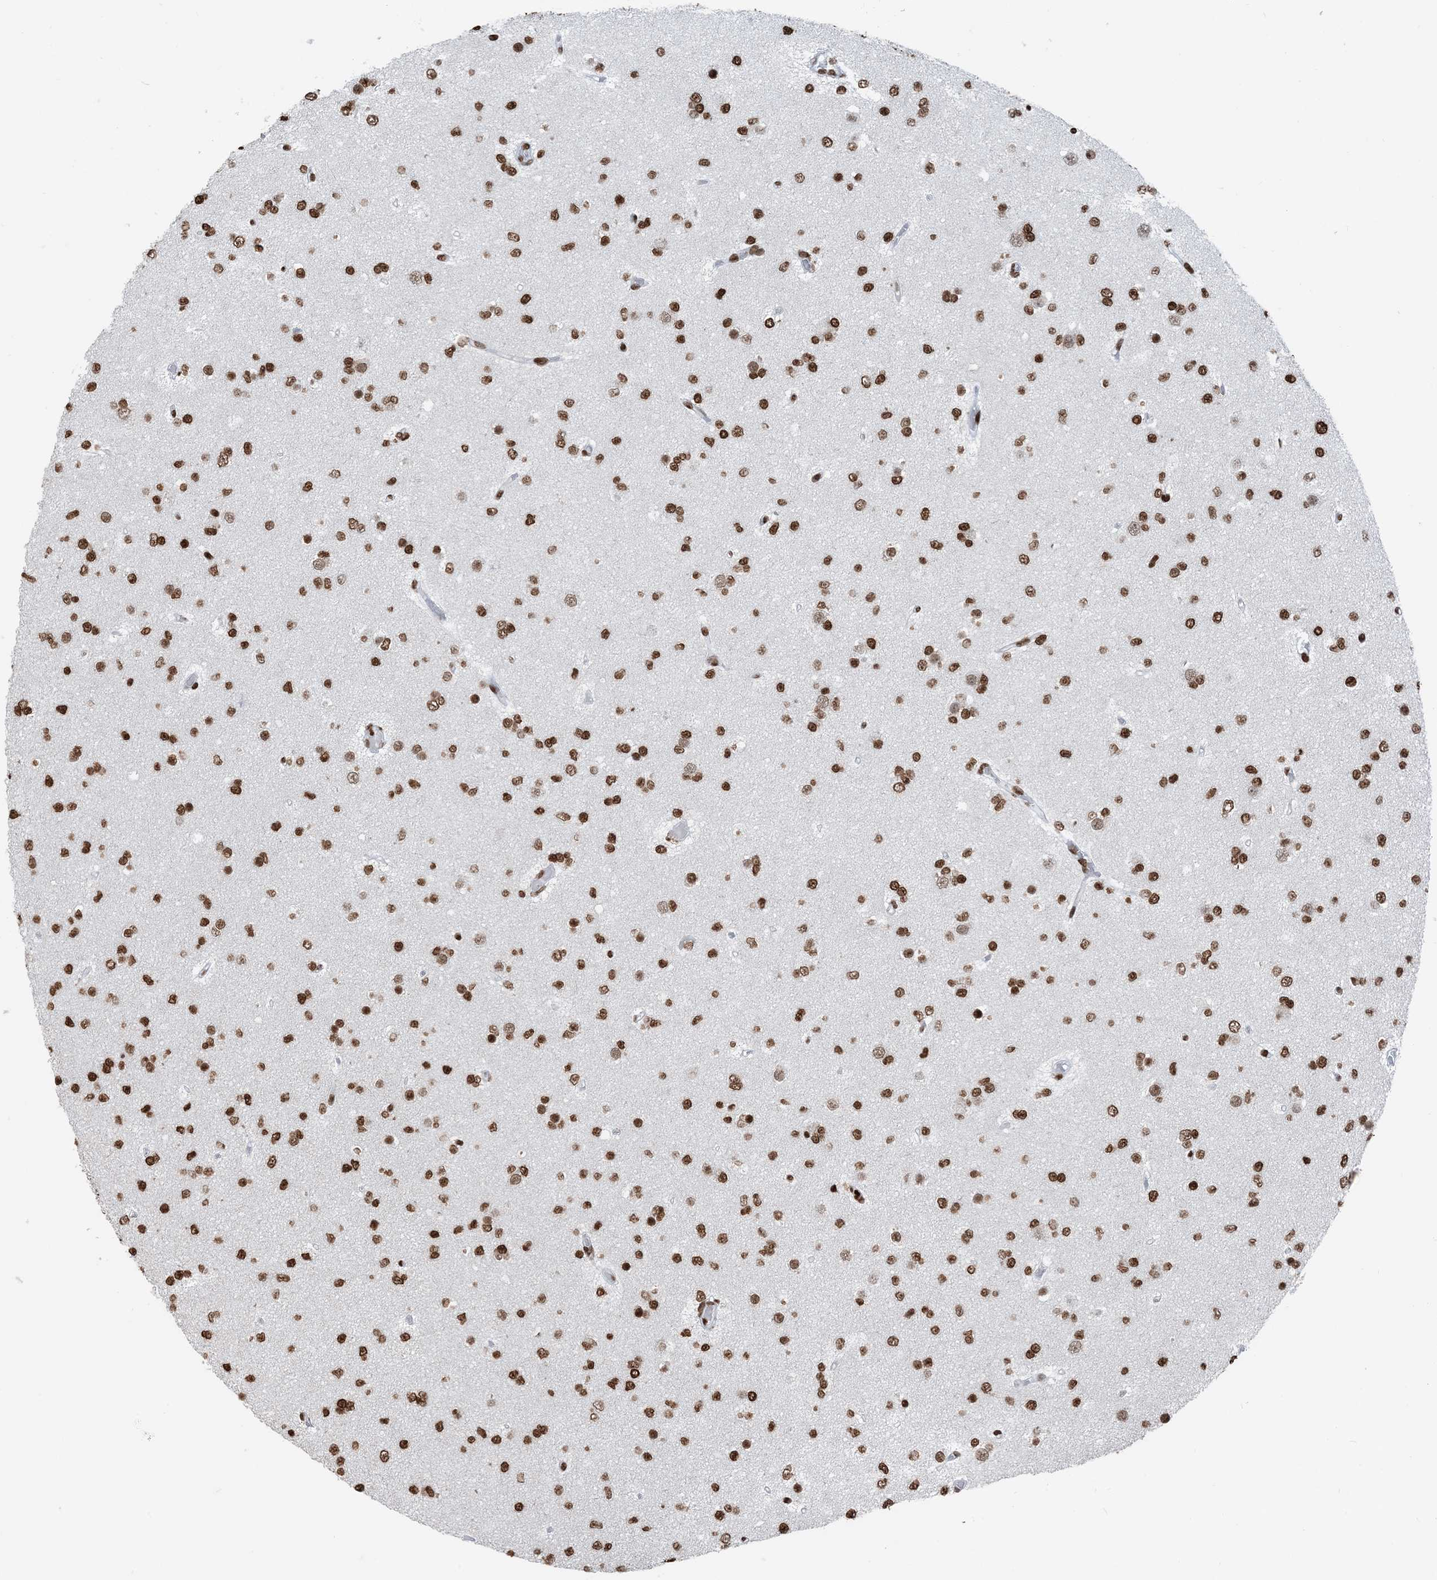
{"staining": {"intensity": "moderate", "quantity": ">75%", "location": "nuclear"}, "tissue": "glioma", "cell_type": "Tumor cells", "image_type": "cancer", "snomed": [{"axis": "morphology", "description": "Glioma, malignant, Low grade"}, {"axis": "topography", "description": "Brain"}], "caption": "Glioma stained for a protein exhibits moderate nuclear positivity in tumor cells.", "gene": "H3-3B", "patient": {"sex": "female", "age": 22}}